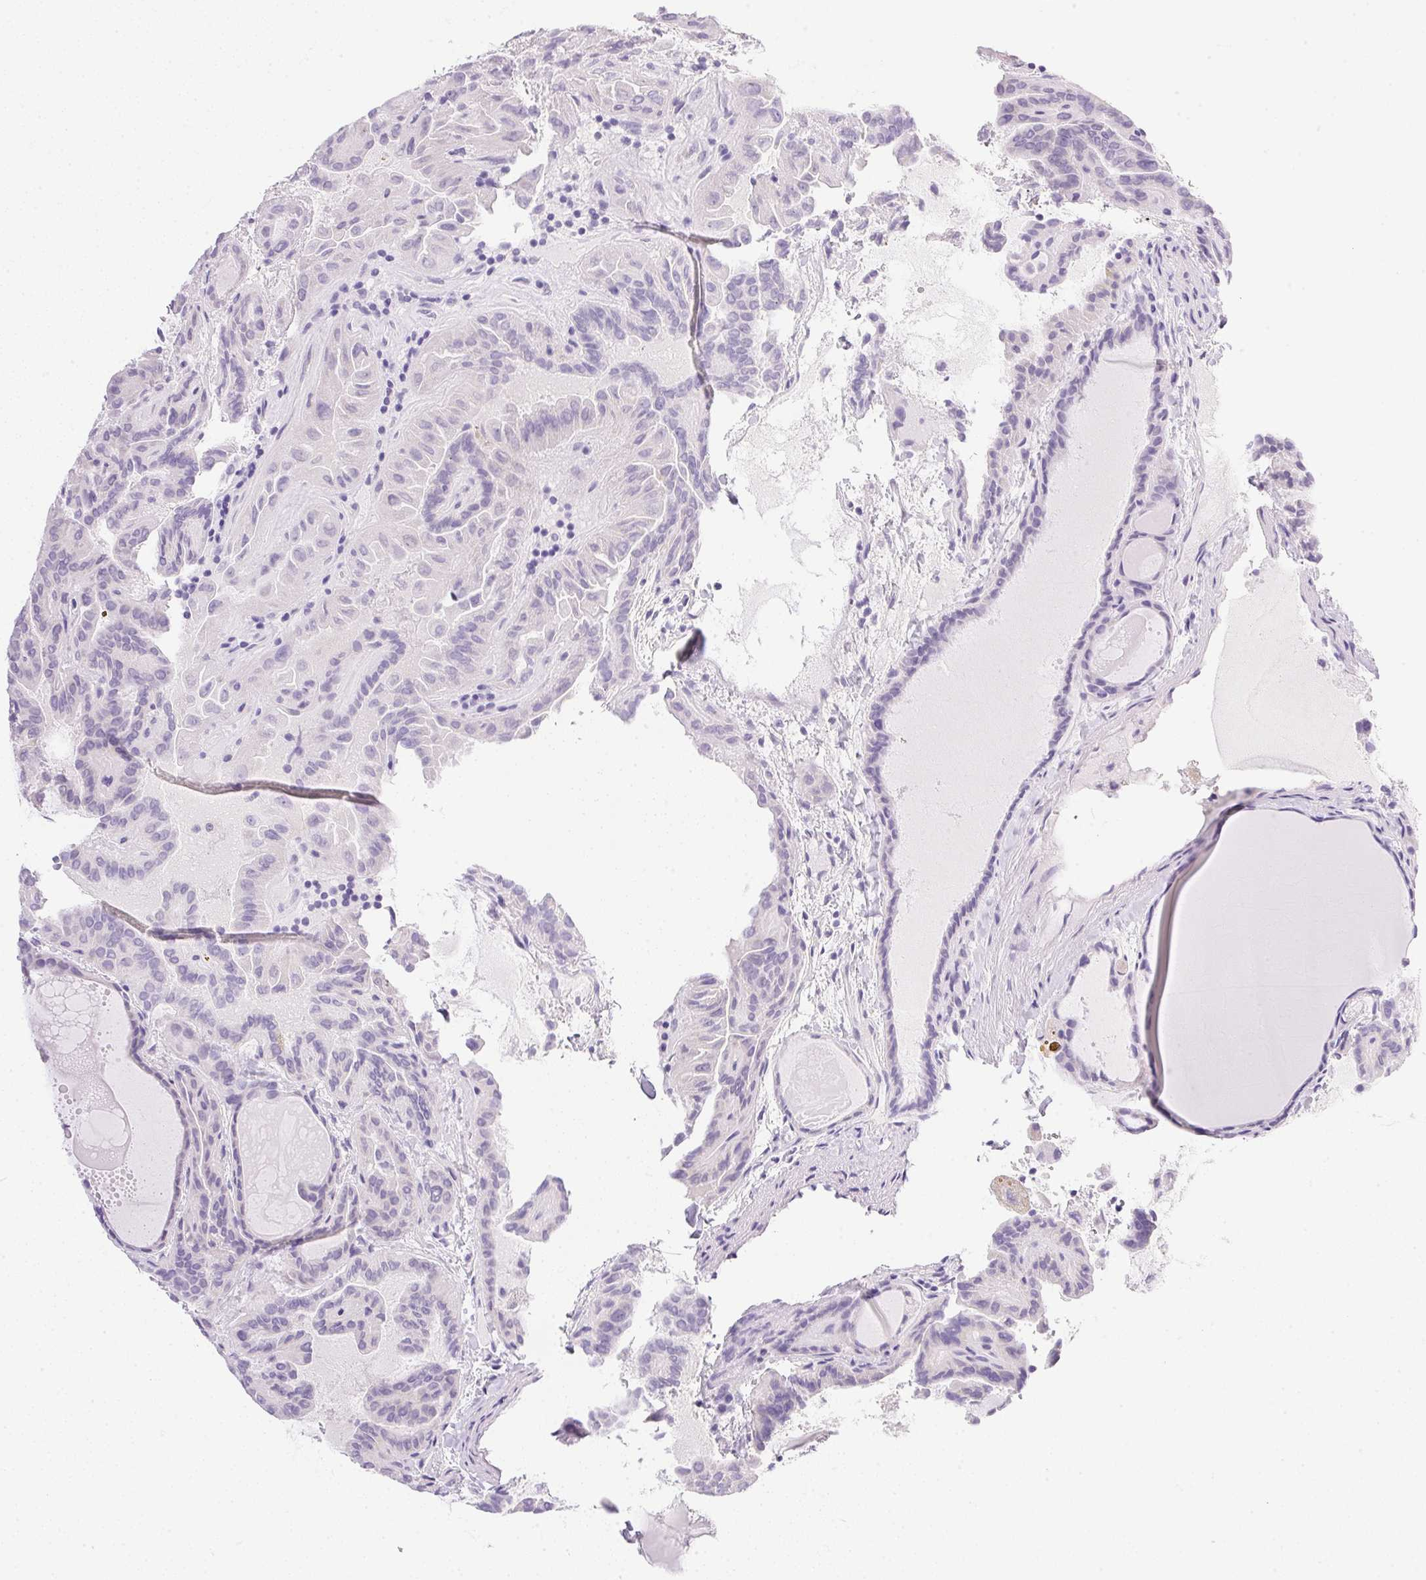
{"staining": {"intensity": "negative", "quantity": "none", "location": "none"}, "tissue": "thyroid cancer", "cell_type": "Tumor cells", "image_type": "cancer", "snomed": [{"axis": "morphology", "description": "Papillary adenocarcinoma, NOS"}, {"axis": "topography", "description": "Thyroid gland"}], "caption": "This micrograph is of thyroid cancer stained with immunohistochemistry to label a protein in brown with the nuclei are counter-stained blue. There is no staining in tumor cells. (DAB (3,3'-diaminobenzidine) IHC with hematoxylin counter stain).", "gene": "ATP6V0A4", "patient": {"sex": "female", "age": 46}}